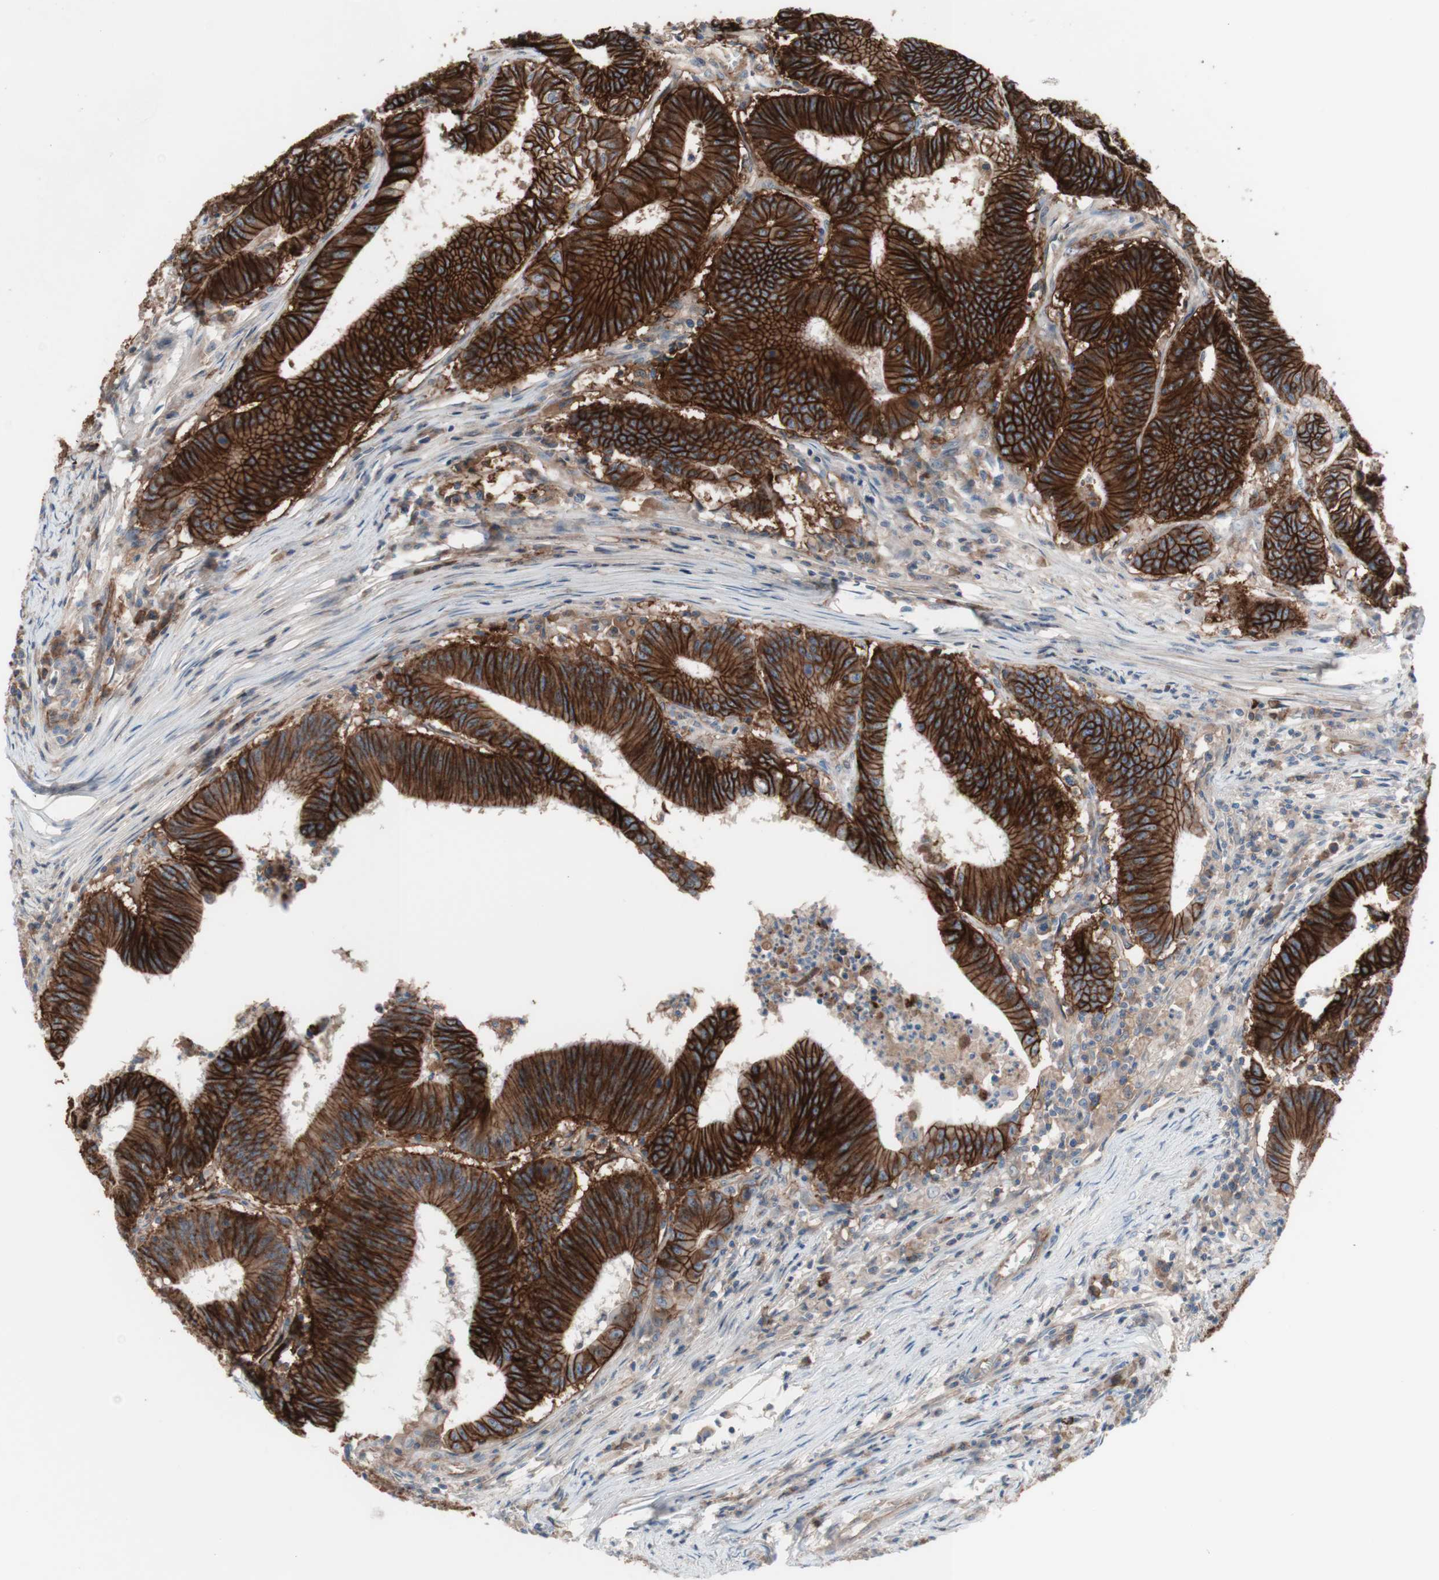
{"staining": {"intensity": "strong", "quantity": ">75%", "location": "cytoplasmic/membranous"}, "tissue": "colorectal cancer", "cell_type": "Tumor cells", "image_type": "cancer", "snomed": [{"axis": "morphology", "description": "Adenocarcinoma, NOS"}, {"axis": "topography", "description": "Colon"}], "caption": "A micrograph of human colorectal cancer stained for a protein demonstrates strong cytoplasmic/membranous brown staining in tumor cells.", "gene": "CD46", "patient": {"sex": "male", "age": 45}}